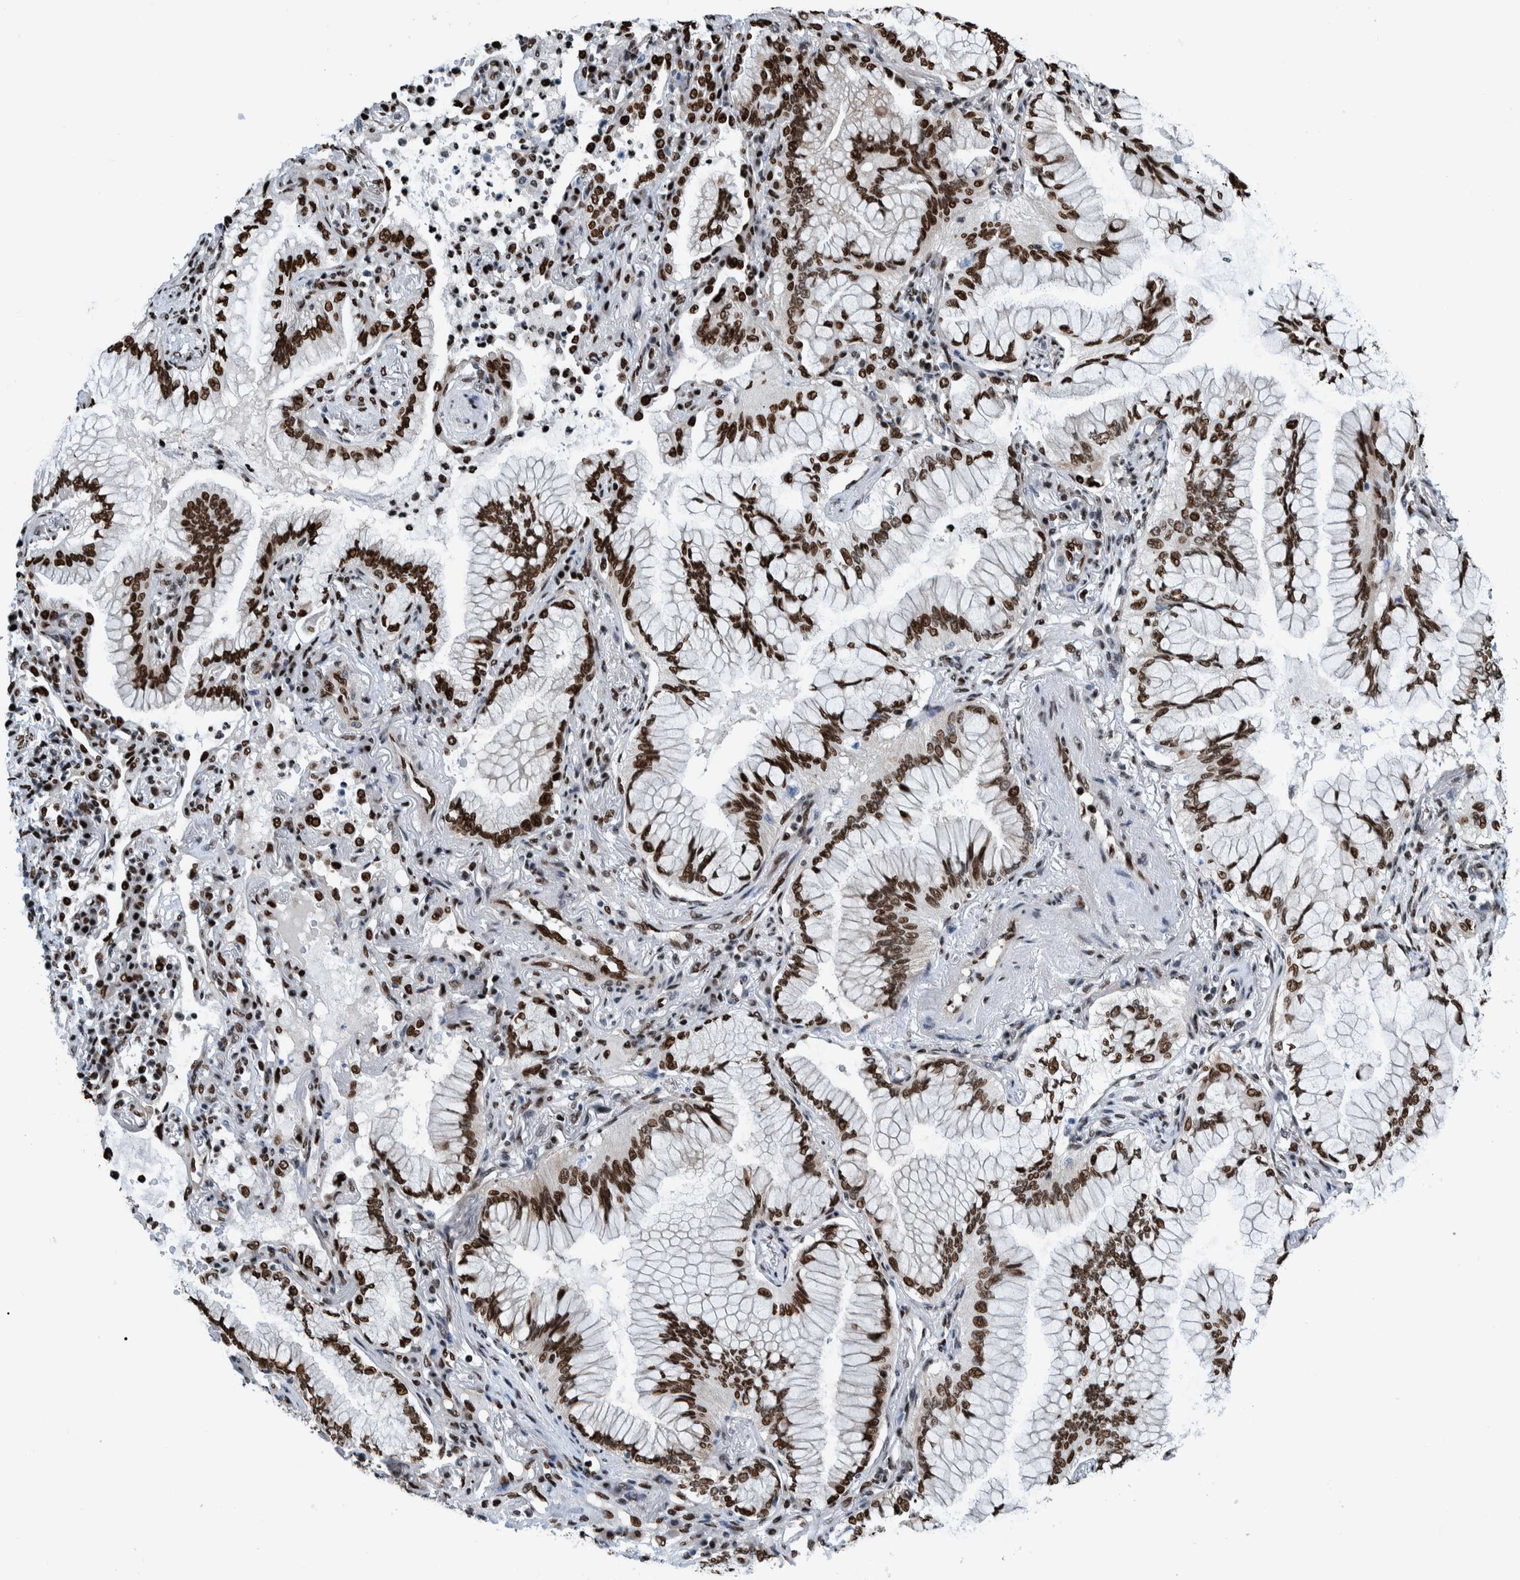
{"staining": {"intensity": "strong", "quantity": ">75%", "location": "nuclear"}, "tissue": "lung cancer", "cell_type": "Tumor cells", "image_type": "cancer", "snomed": [{"axis": "morphology", "description": "Adenocarcinoma, NOS"}, {"axis": "topography", "description": "Lung"}], "caption": "Human adenocarcinoma (lung) stained for a protein (brown) demonstrates strong nuclear positive positivity in about >75% of tumor cells.", "gene": "HEATR9", "patient": {"sex": "female", "age": 70}}